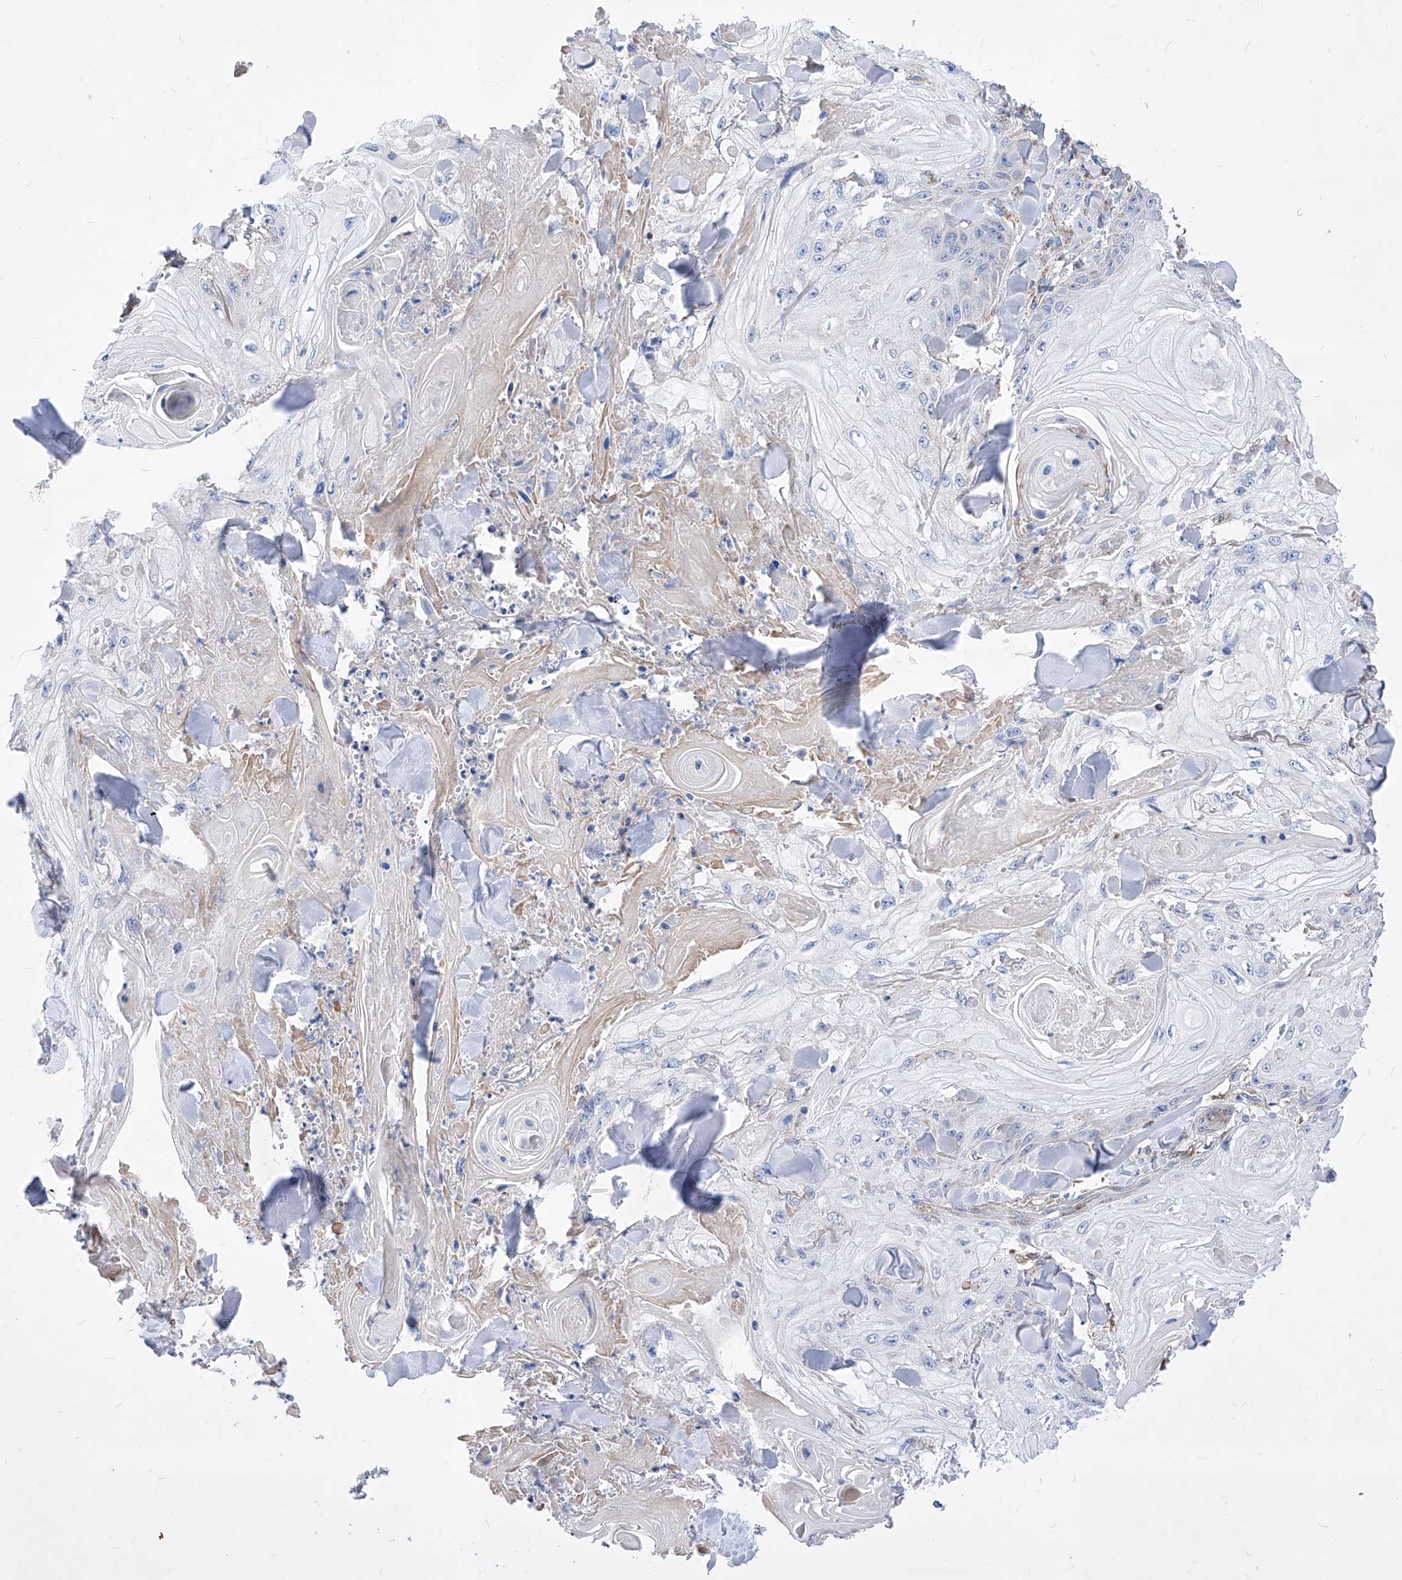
{"staining": {"intensity": "negative", "quantity": "none", "location": "none"}, "tissue": "skin cancer", "cell_type": "Tumor cells", "image_type": "cancer", "snomed": [{"axis": "morphology", "description": "Squamous cell carcinoma, NOS"}, {"axis": "topography", "description": "Skin"}], "caption": "This is an immunohistochemistry image of skin cancer. There is no expression in tumor cells.", "gene": "HRNR", "patient": {"sex": "male", "age": 74}}